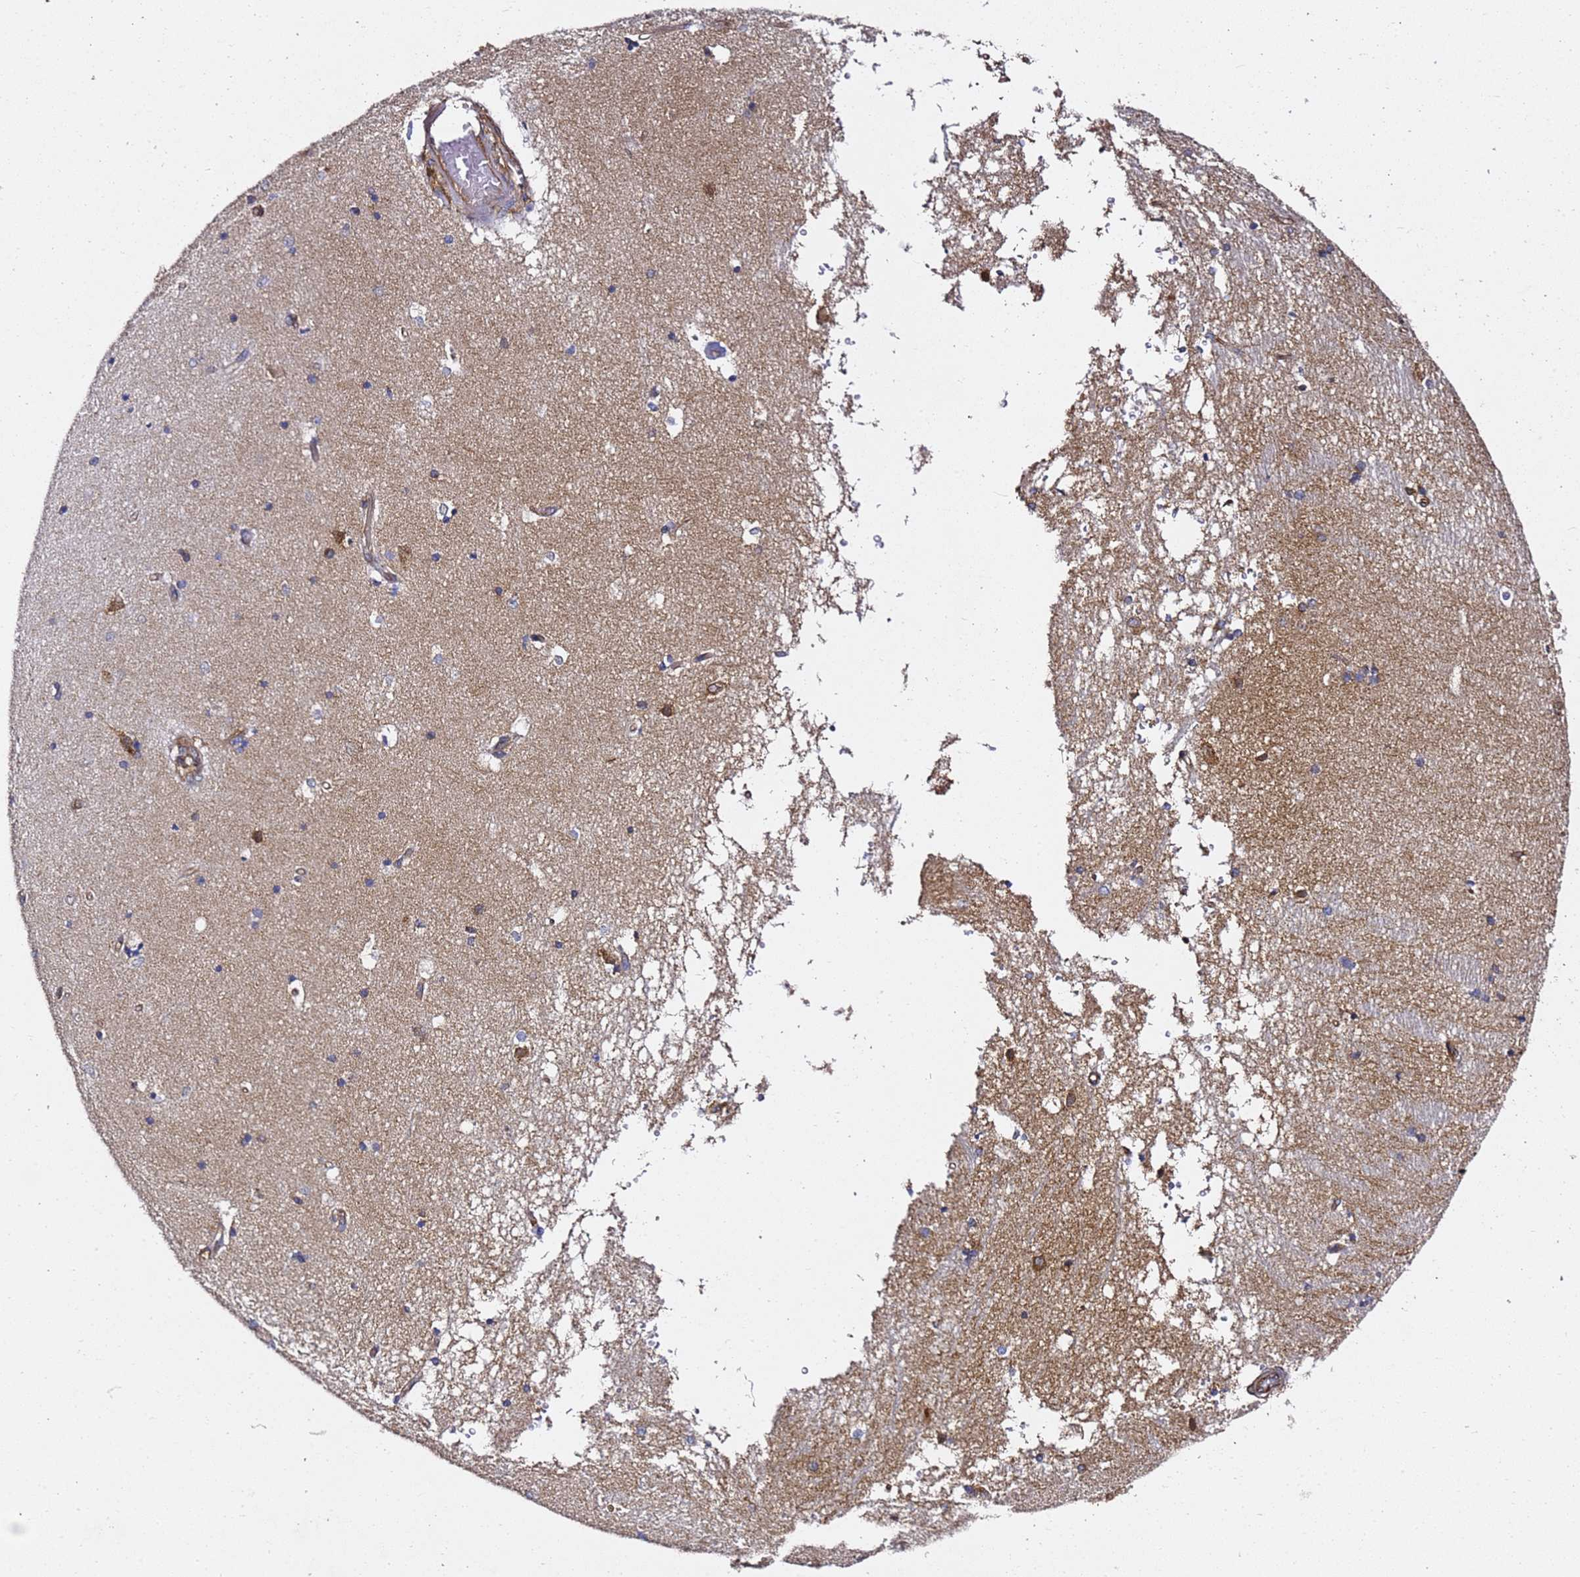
{"staining": {"intensity": "weak", "quantity": "<25%", "location": "cytoplasmic/membranous"}, "tissue": "hippocampus", "cell_type": "Glial cells", "image_type": "normal", "snomed": [{"axis": "morphology", "description": "Normal tissue, NOS"}, {"axis": "topography", "description": "Hippocampus"}], "caption": "High magnification brightfield microscopy of benign hippocampus stained with DAB (brown) and counterstained with hematoxylin (blue): glial cells show no significant positivity. Brightfield microscopy of immunohistochemistry (IHC) stained with DAB (brown) and hematoxylin (blue), captured at high magnification.", "gene": "TPST1", "patient": {"sex": "male", "age": 45}}